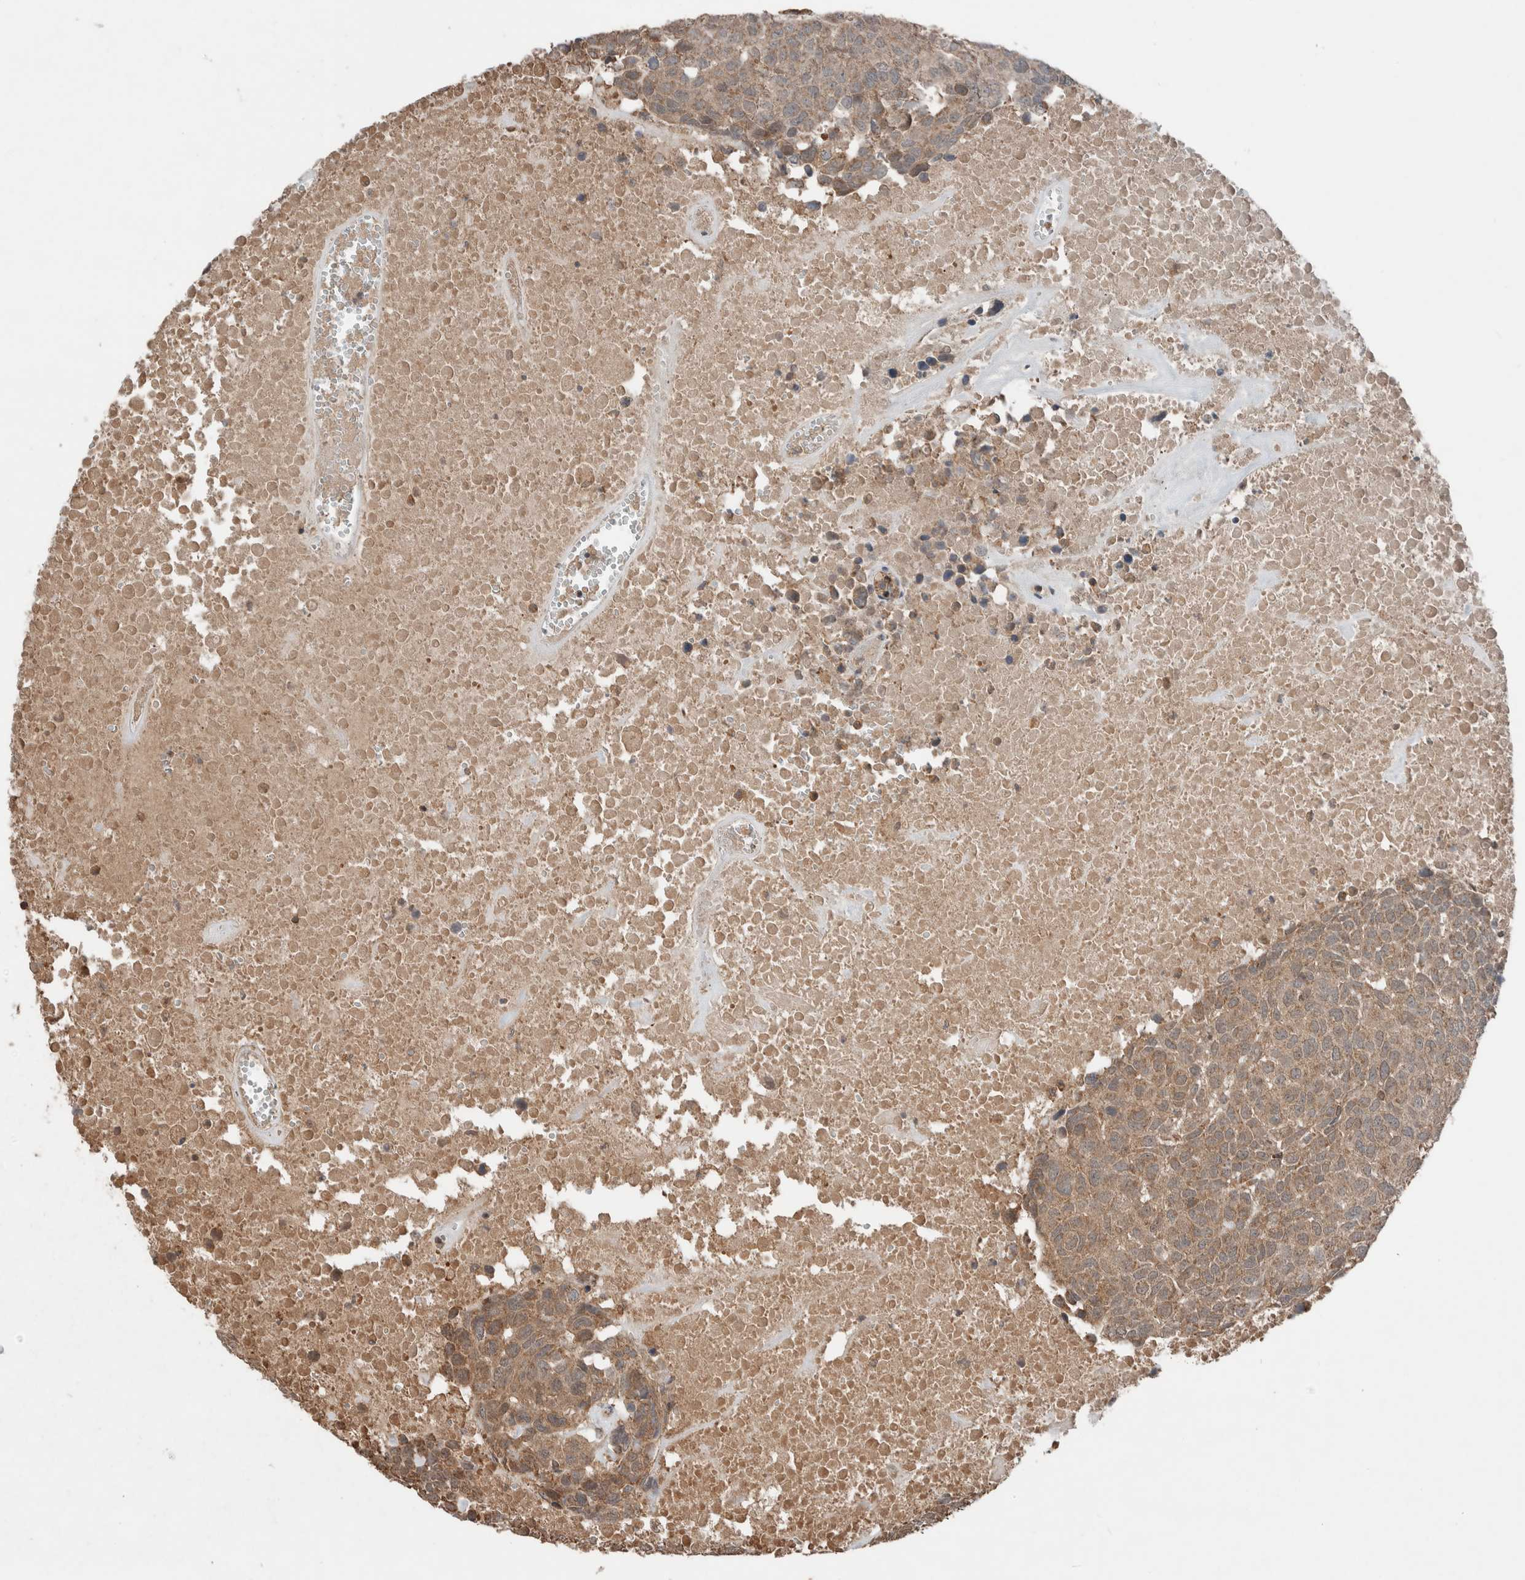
{"staining": {"intensity": "moderate", "quantity": ">75%", "location": "cytoplasmic/membranous"}, "tissue": "head and neck cancer", "cell_type": "Tumor cells", "image_type": "cancer", "snomed": [{"axis": "morphology", "description": "Squamous cell carcinoma, NOS"}, {"axis": "topography", "description": "Head-Neck"}], "caption": "Protein expression by IHC shows moderate cytoplasmic/membranous staining in approximately >75% of tumor cells in head and neck cancer (squamous cell carcinoma).", "gene": "KLK14", "patient": {"sex": "male", "age": 66}}